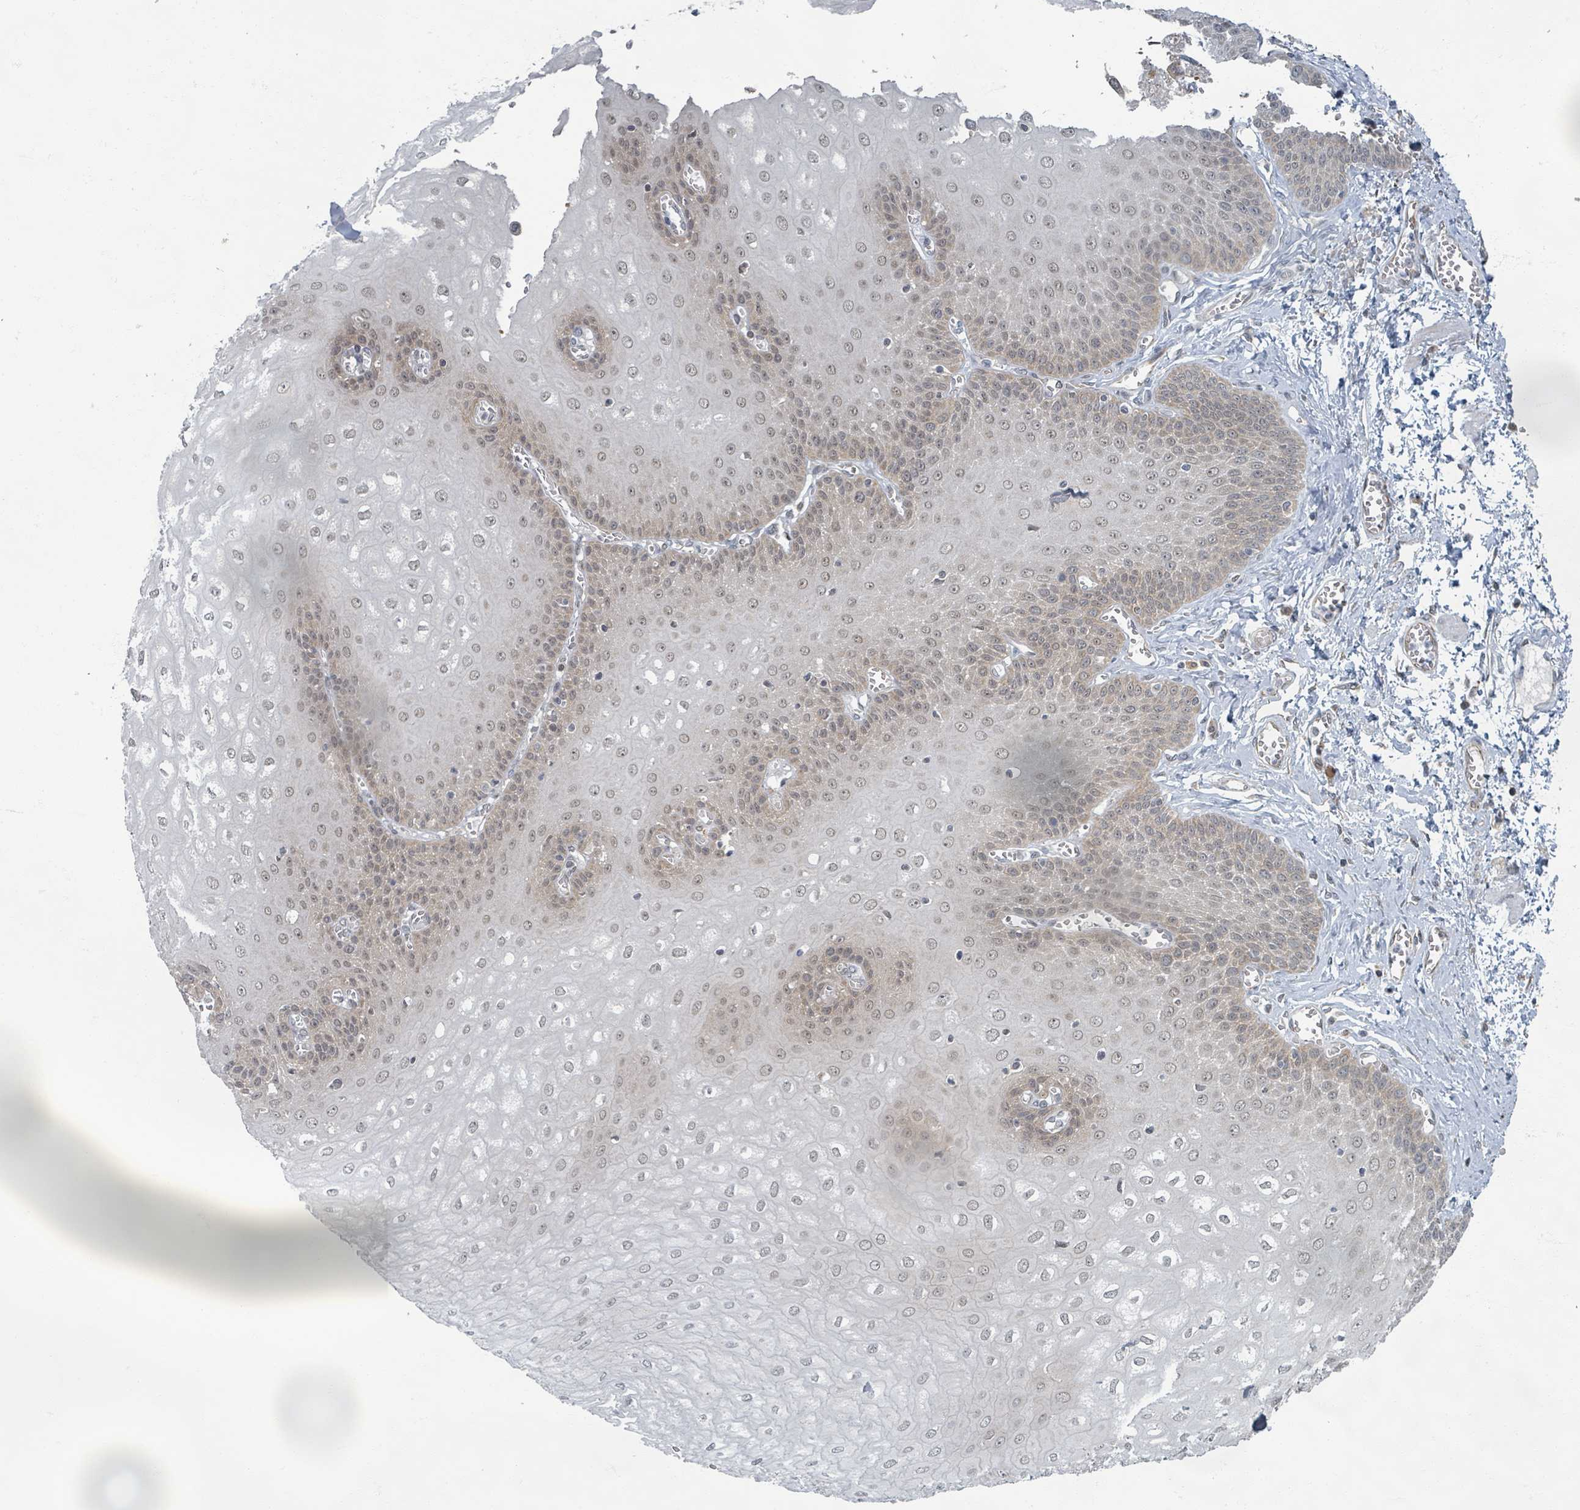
{"staining": {"intensity": "weak", "quantity": ">75%", "location": "nuclear"}, "tissue": "esophagus", "cell_type": "Squamous epithelial cells", "image_type": "normal", "snomed": [{"axis": "morphology", "description": "Normal tissue, NOS"}, {"axis": "topography", "description": "Esophagus"}], "caption": "Protein analysis of unremarkable esophagus shows weak nuclear positivity in about >75% of squamous epithelial cells.", "gene": "INTS15", "patient": {"sex": "male", "age": 60}}